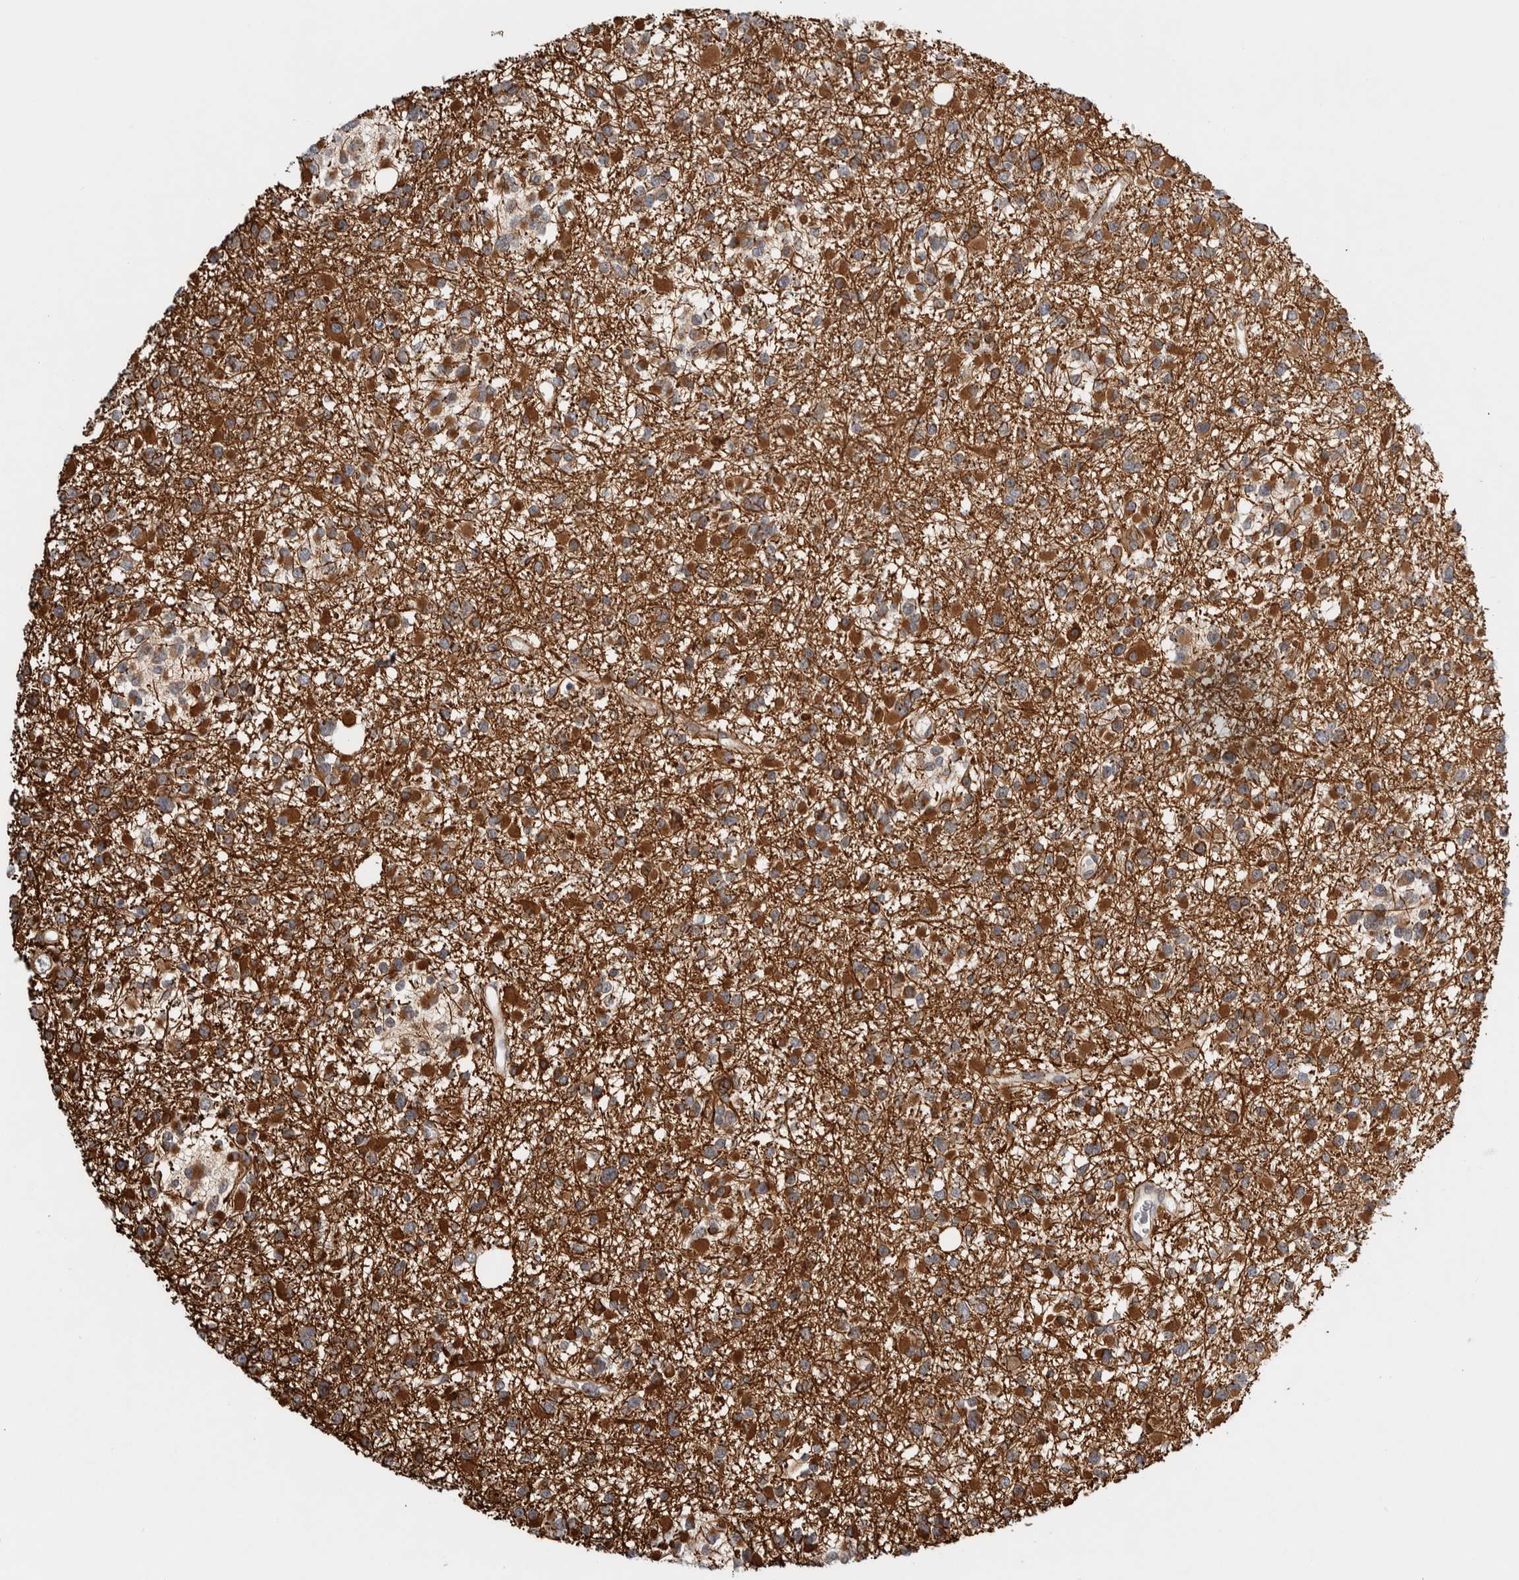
{"staining": {"intensity": "strong", "quantity": ">75%", "location": "cytoplasmic/membranous"}, "tissue": "glioma", "cell_type": "Tumor cells", "image_type": "cancer", "snomed": [{"axis": "morphology", "description": "Glioma, malignant, Low grade"}, {"axis": "topography", "description": "Brain"}], "caption": "DAB immunohistochemical staining of human glioma exhibits strong cytoplasmic/membranous protein positivity in about >75% of tumor cells.", "gene": "TBC1D31", "patient": {"sex": "female", "age": 22}}